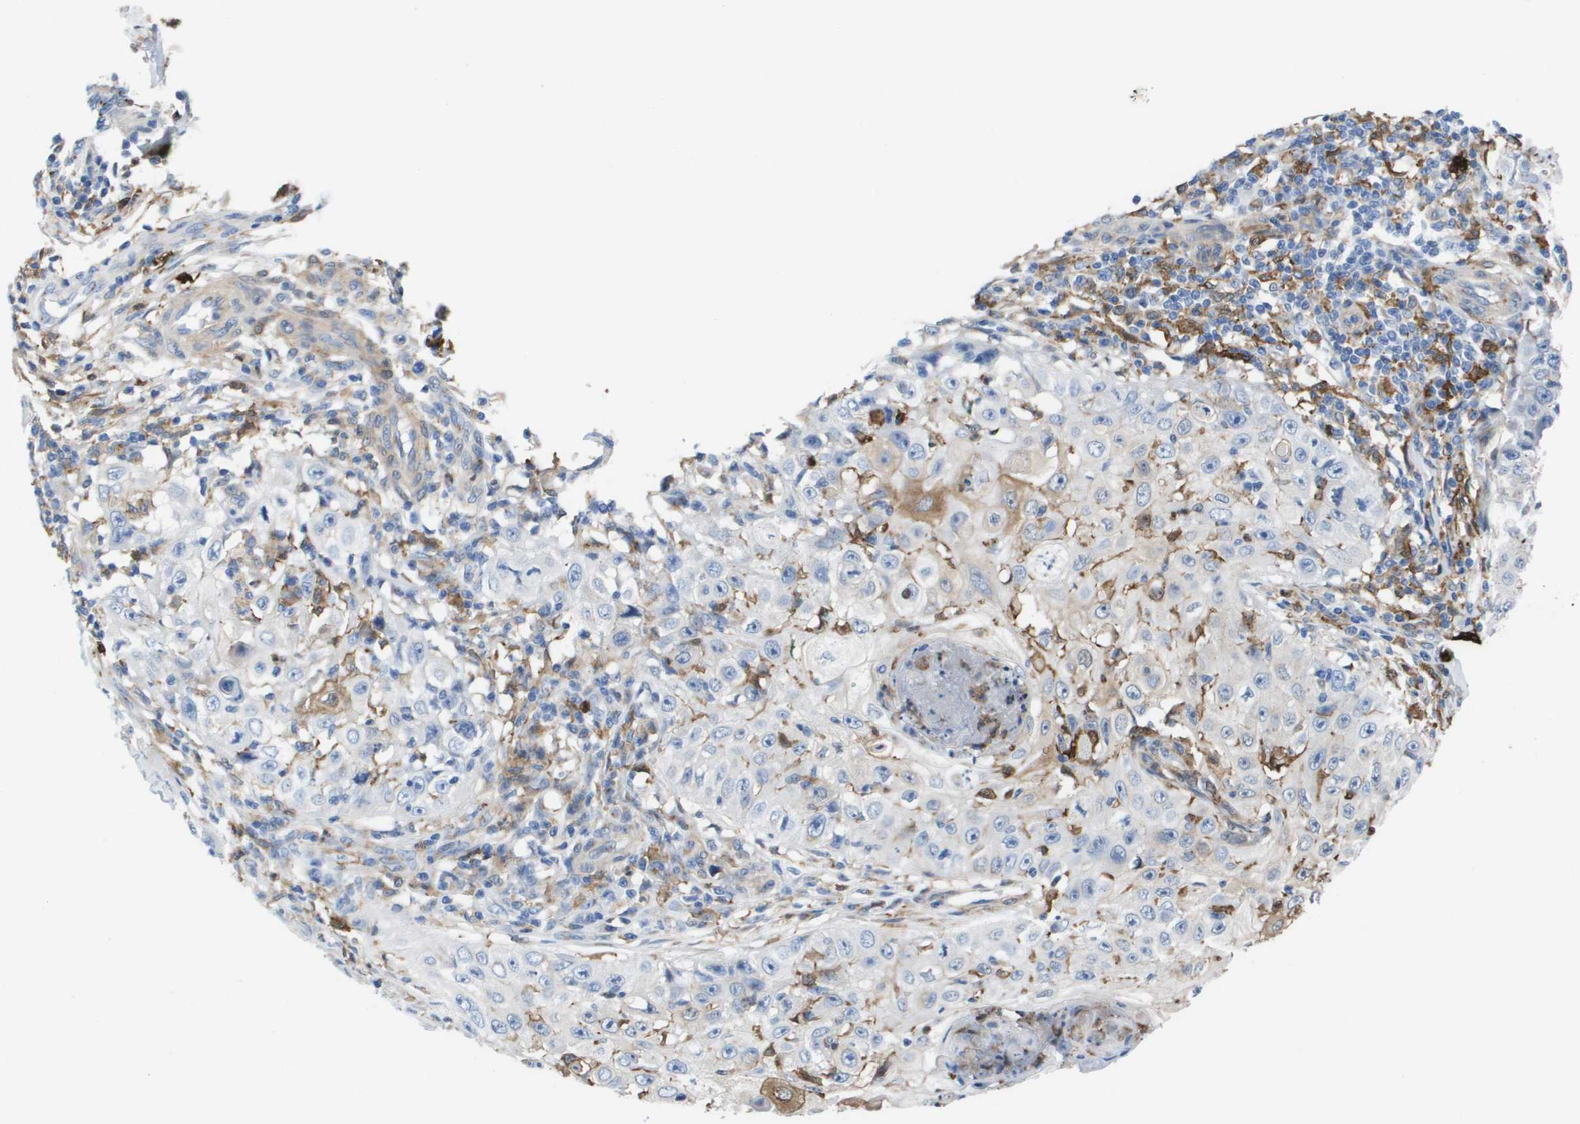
{"staining": {"intensity": "weak", "quantity": "<25%", "location": "cytoplasmic/membranous"}, "tissue": "skin cancer", "cell_type": "Tumor cells", "image_type": "cancer", "snomed": [{"axis": "morphology", "description": "Squamous cell carcinoma, NOS"}, {"axis": "topography", "description": "Skin"}], "caption": "Immunohistochemical staining of human skin squamous cell carcinoma displays no significant positivity in tumor cells. (DAB (3,3'-diaminobenzidine) IHC, high magnification).", "gene": "SLC37A2", "patient": {"sex": "male", "age": 86}}